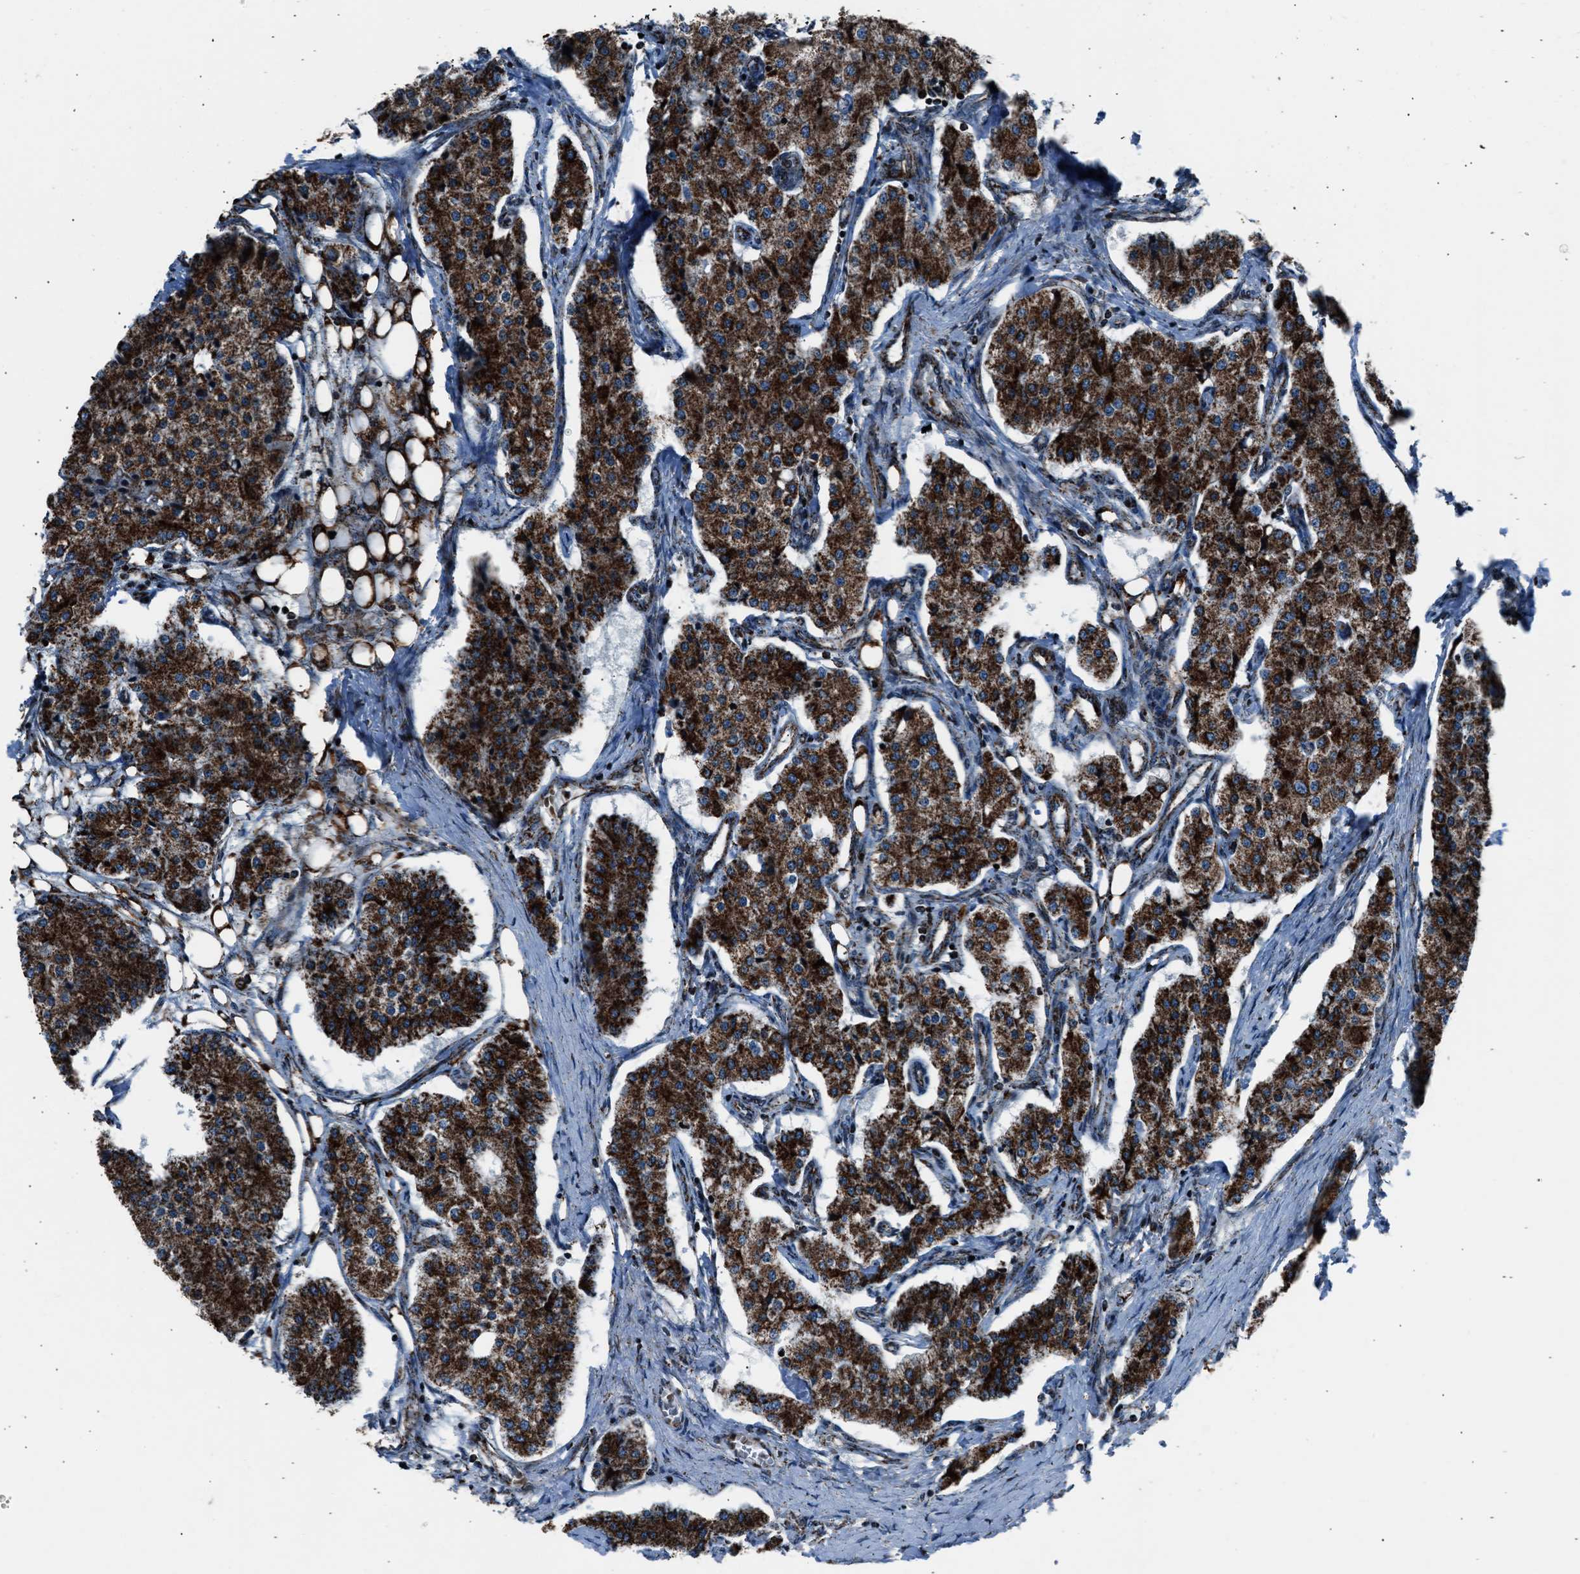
{"staining": {"intensity": "strong", "quantity": ">75%", "location": "cytoplasmic/membranous"}, "tissue": "carcinoid", "cell_type": "Tumor cells", "image_type": "cancer", "snomed": [{"axis": "morphology", "description": "Carcinoid, malignant, NOS"}, {"axis": "topography", "description": "Colon"}], "caption": "Tumor cells show high levels of strong cytoplasmic/membranous positivity in approximately >75% of cells in human carcinoid.", "gene": "MORC3", "patient": {"sex": "female", "age": 52}}